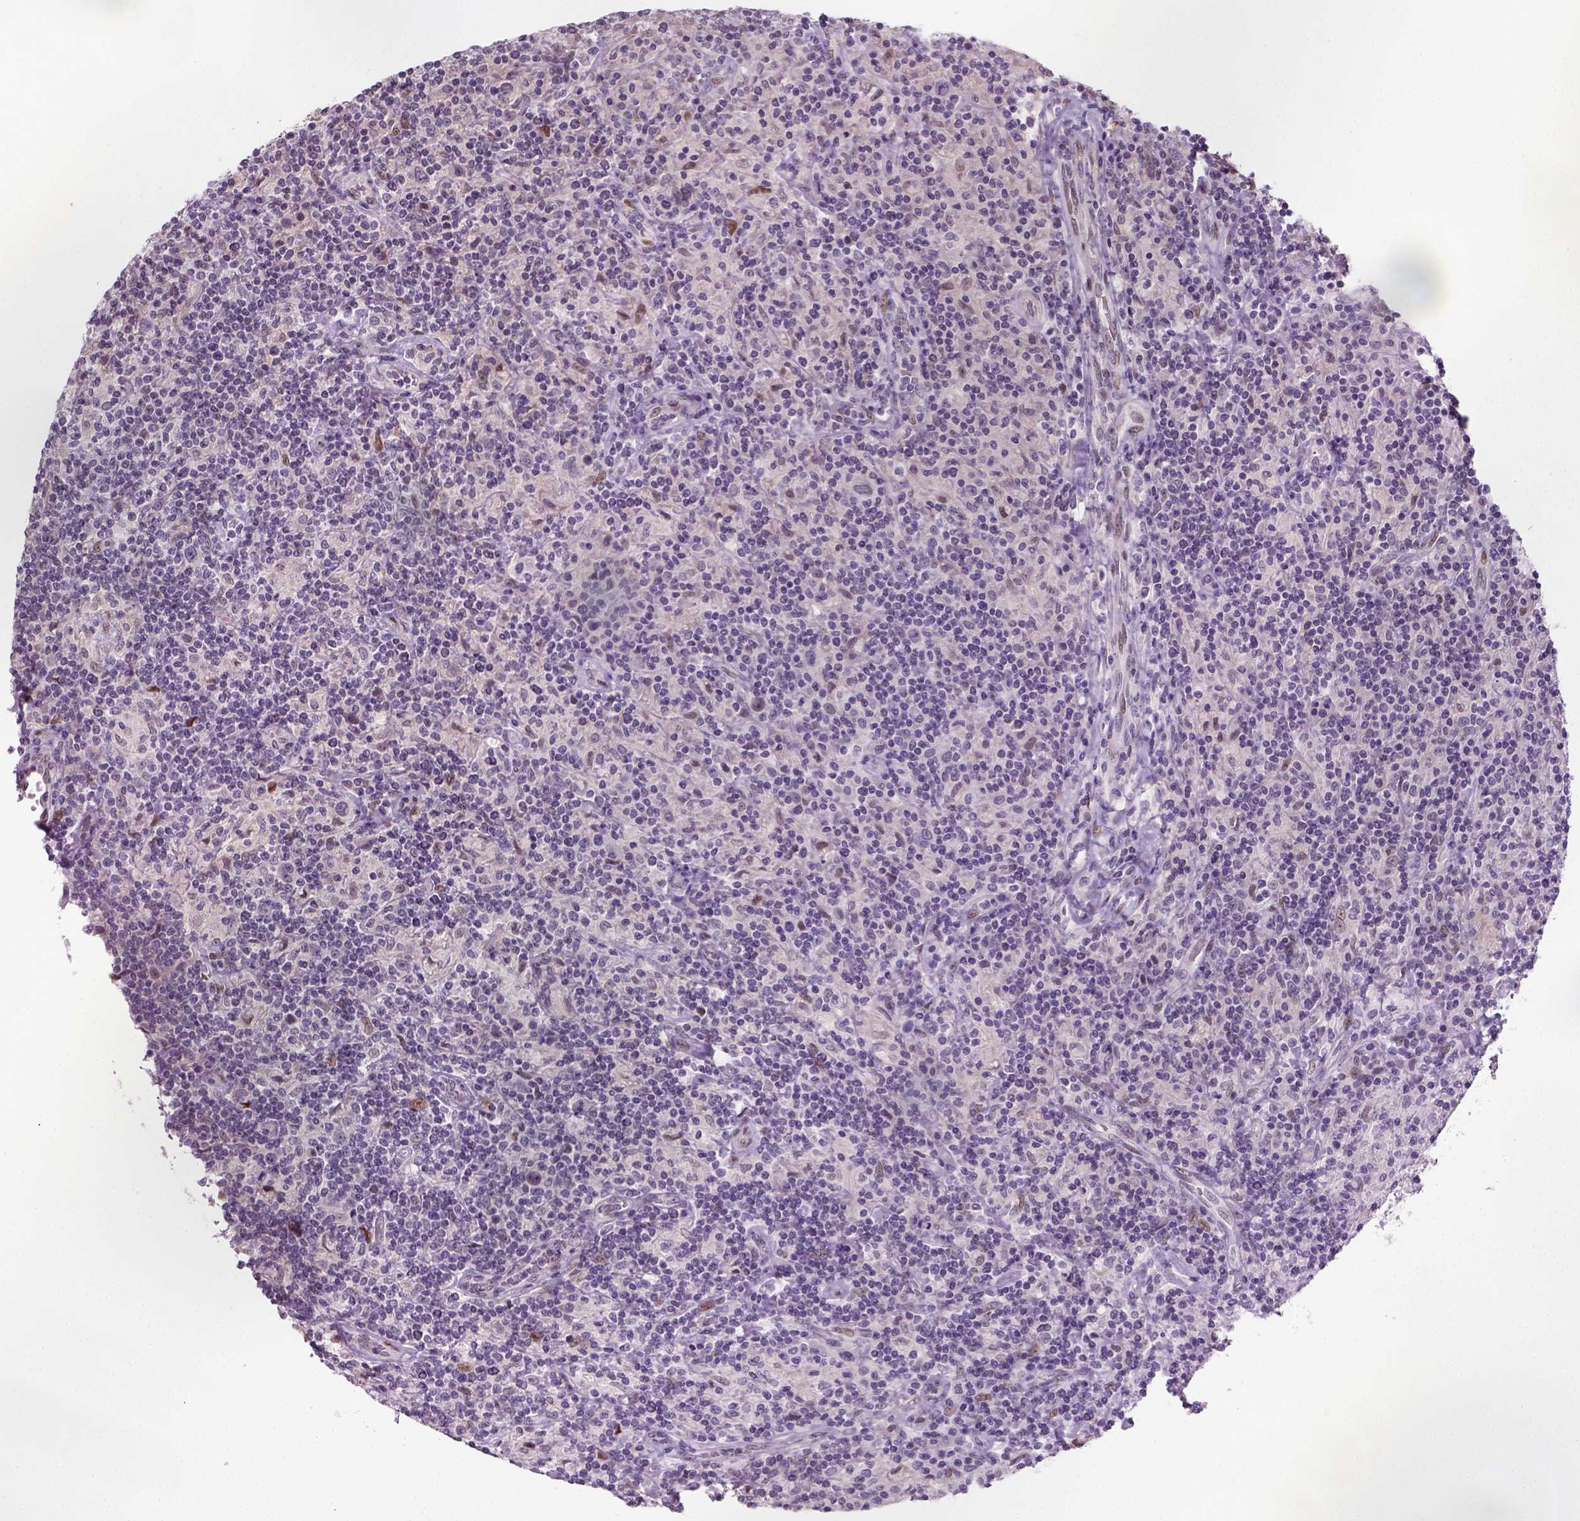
{"staining": {"intensity": "negative", "quantity": "none", "location": "none"}, "tissue": "lymphoma", "cell_type": "Tumor cells", "image_type": "cancer", "snomed": [{"axis": "morphology", "description": "Hodgkin's disease, NOS"}, {"axis": "topography", "description": "Lymph node"}], "caption": "Tumor cells show no significant positivity in lymphoma.", "gene": "C1orf112", "patient": {"sex": "male", "age": 70}}